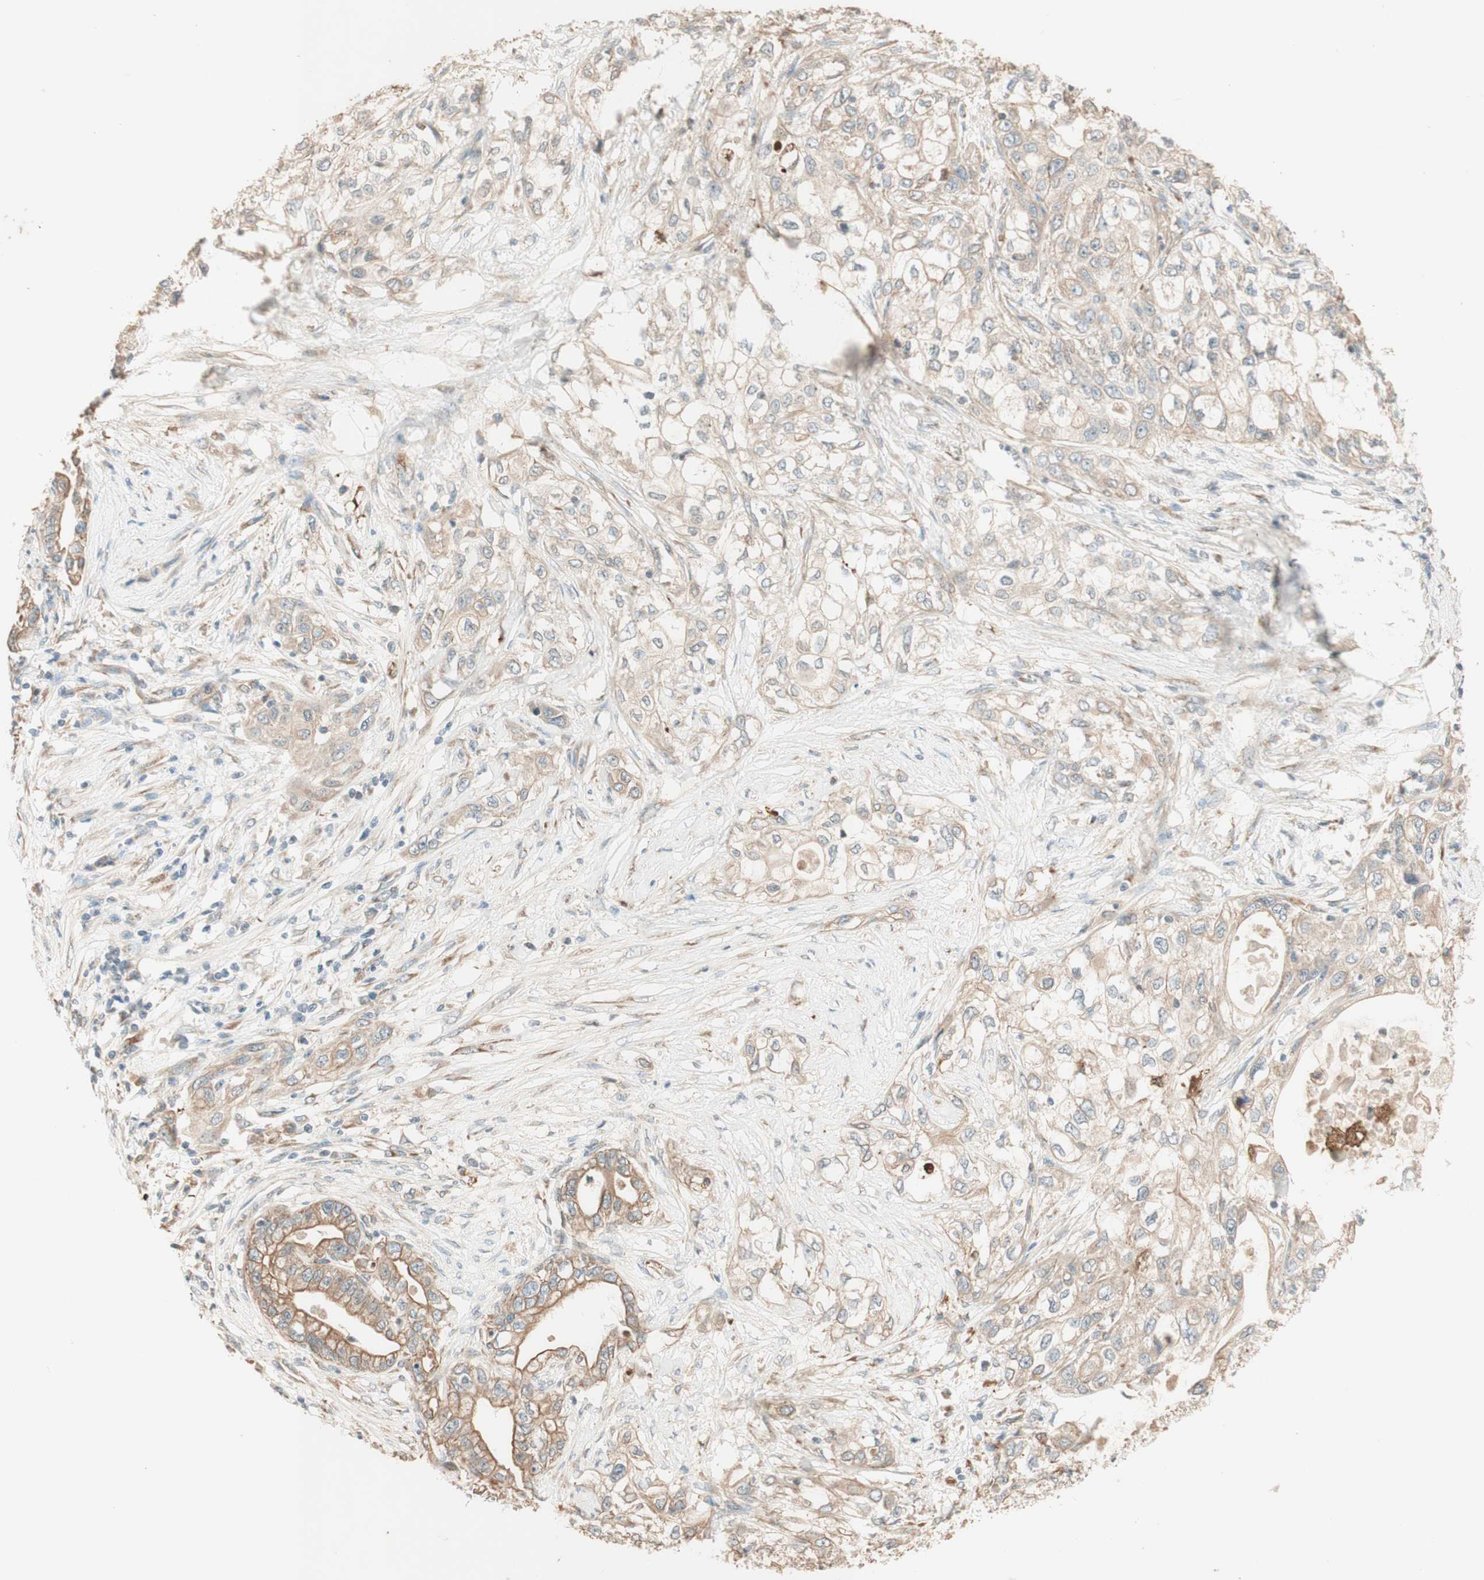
{"staining": {"intensity": "moderate", "quantity": ">75%", "location": "cytoplasmic/membranous"}, "tissue": "pancreatic cancer", "cell_type": "Tumor cells", "image_type": "cancer", "snomed": [{"axis": "morphology", "description": "Adenocarcinoma, NOS"}, {"axis": "topography", "description": "Pancreas"}], "caption": "Immunohistochemical staining of pancreatic adenocarcinoma exhibits medium levels of moderate cytoplasmic/membranous staining in about >75% of tumor cells.", "gene": "CLCN2", "patient": {"sex": "female", "age": 70}}